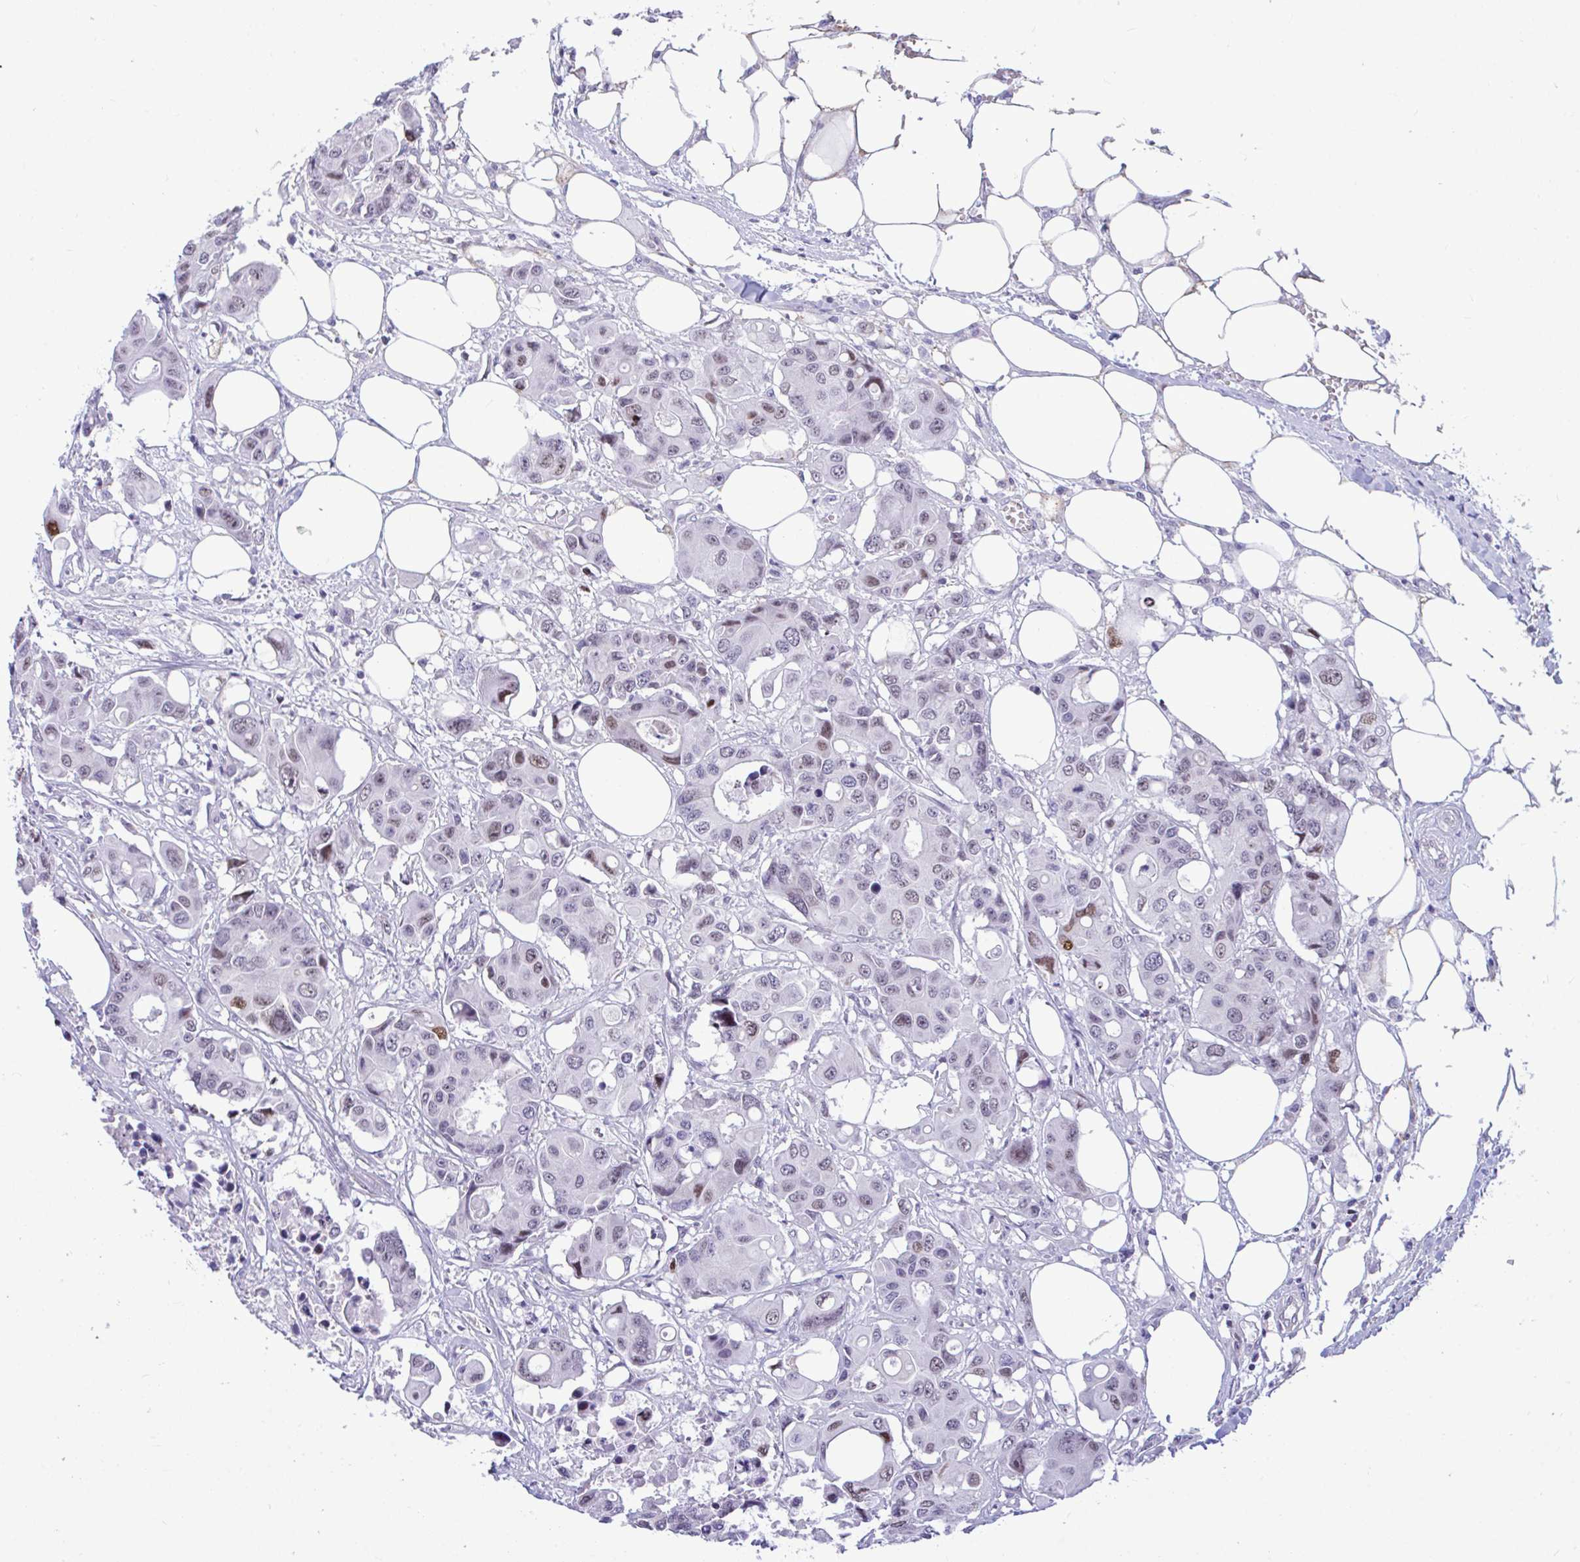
{"staining": {"intensity": "weak", "quantity": "<25%", "location": "nuclear"}, "tissue": "colorectal cancer", "cell_type": "Tumor cells", "image_type": "cancer", "snomed": [{"axis": "morphology", "description": "Adenocarcinoma, NOS"}, {"axis": "topography", "description": "Colon"}], "caption": "Colorectal adenocarcinoma was stained to show a protein in brown. There is no significant positivity in tumor cells.", "gene": "SLC25A51", "patient": {"sex": "male", "age": 77}}